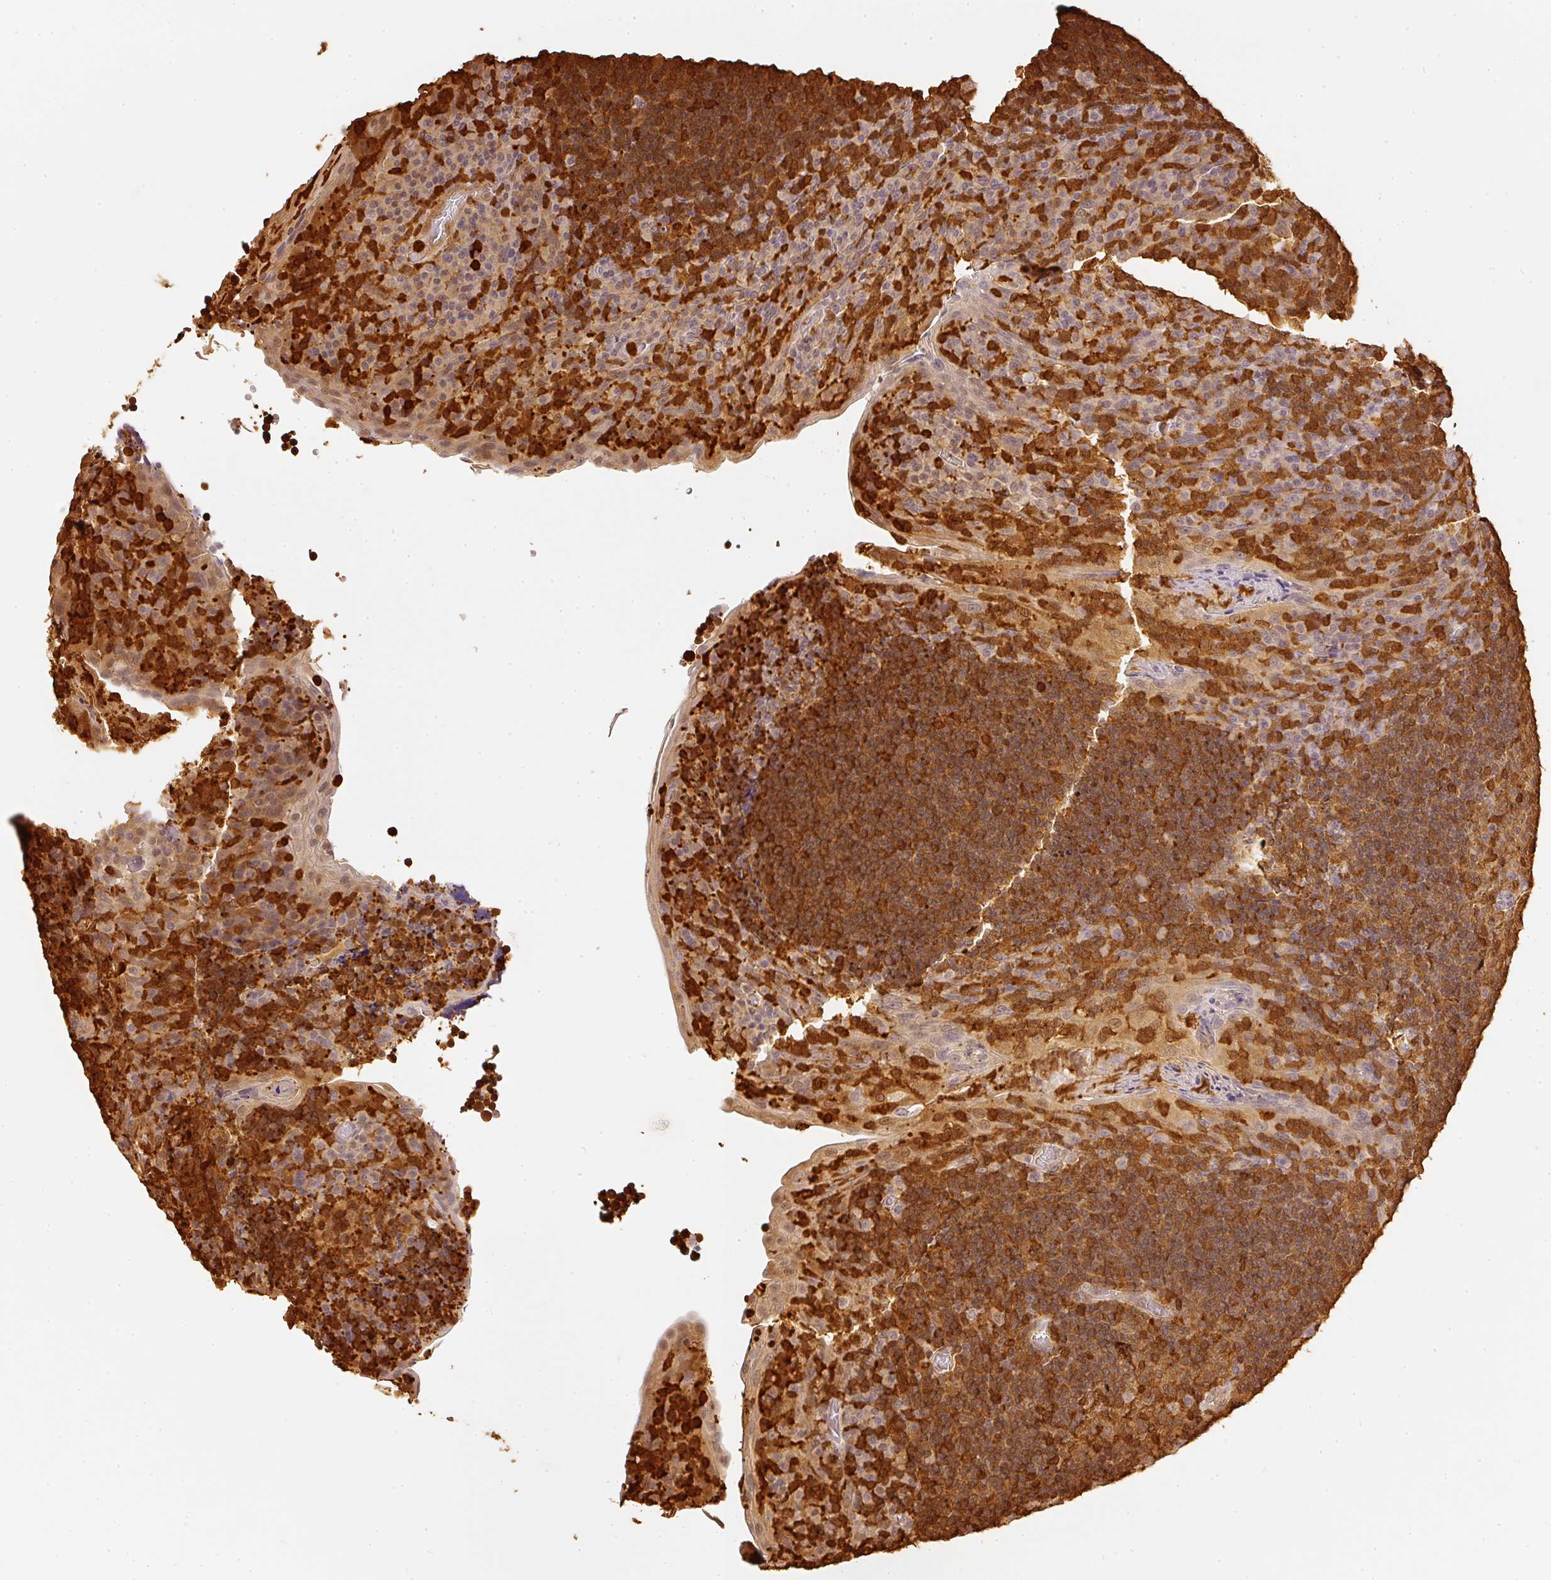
{"staining": {"intensity": "strong", "quantity": ">75%", "location": "cytoplasmic/membranous"}, "tissue": "tonsil", "cell_type": "Germinal center cells", "image_type": "normal", "snomed": [{"axis": "morphology", "description": "Normal tissue, NOS"}, {"axis": "topography", "description": "Tonsil"}], "caption": "Benign tonsil reveals strong cytoplasmic/membranous staining in about >75% of germinal center cells, visualized by immunohistochemistry. (DAB = brown stain, brightfield microscopy at high magnification).", "gene": "PFN1", "patient": {"sex": "male", "age": 17}}